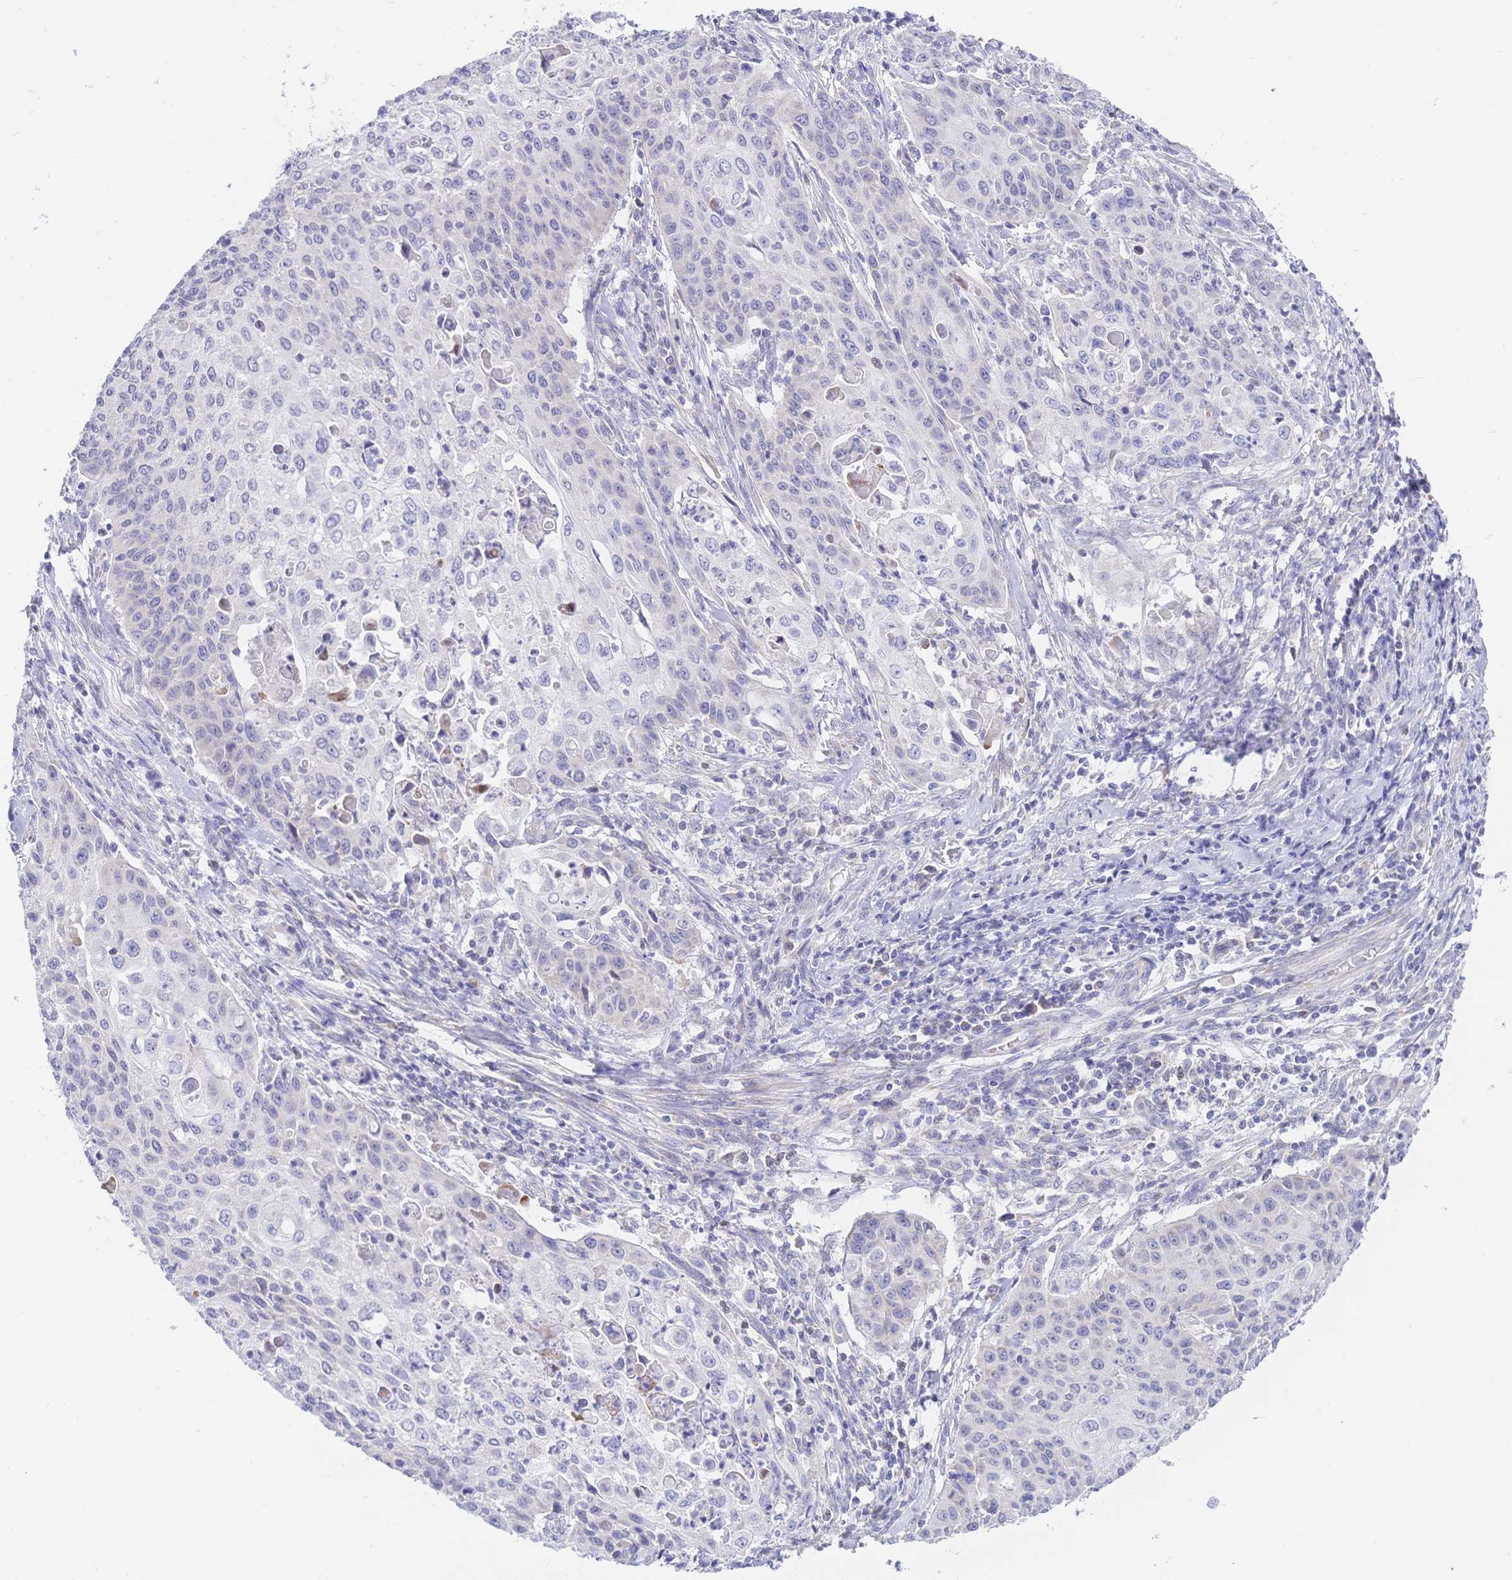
{"staining": {"intensity": "negative", "quantity": "none", "location": "none"}, "tissue": "cervical cancer", "cell_type": "Tumor cells", "image_type": "cancer", "snomed": [{"axis": "morphology", "description": "Squamous cell carcinoma, NOS"}, {"axis": "topography", "description": "Cervix"}], "caption": "IHC micrograph of neoplastic tissue: cervical squamous cell carcinoma stained with DAB demonstrates no significant protein positivity in tumor cells. (DAB (3,3'-diaminobenzidine) IHC with hematoxylin counter stain).", "gene": "CLEC18B", "patient": {"sex": "female", "age": 65}}